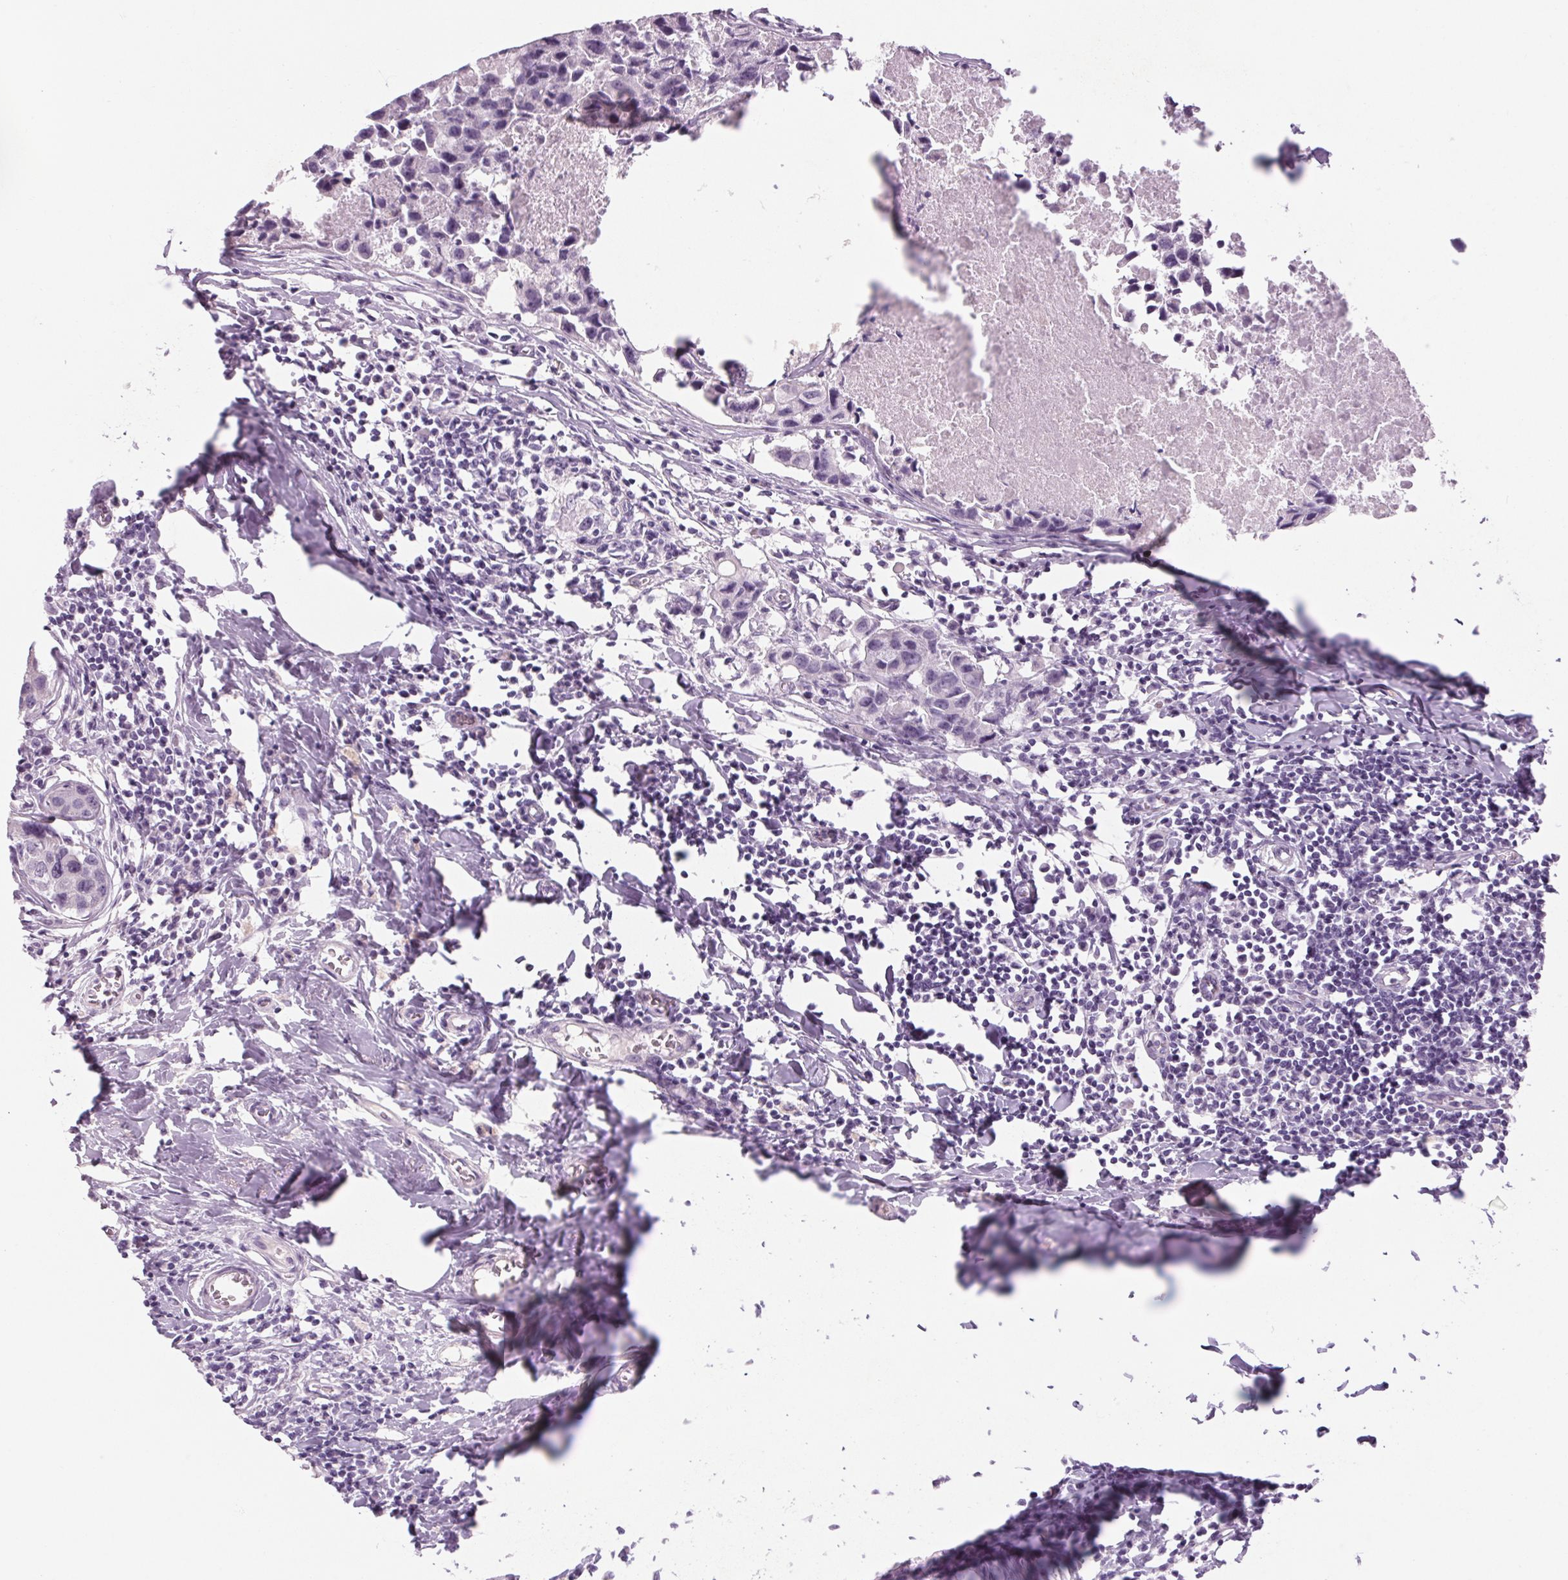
{"staining": {"intensity": "negative", "quantity": "none", "location": "none"}, "tissue": "breast cancer", "cell_type": "Tumor cells", "image_type": "cancer", "snomed": [{"axis": "morphology", "description": "Duct carcinoma"}, {"axis": "topography", "description": "Breast"}], "caption": "Invasive ductal carcinoma (breast) was stained to show a protein in brown. There is no significant staining in tumor cells.", "gene": "RPTN", "patient": {"sex": "female", "age": 27}}